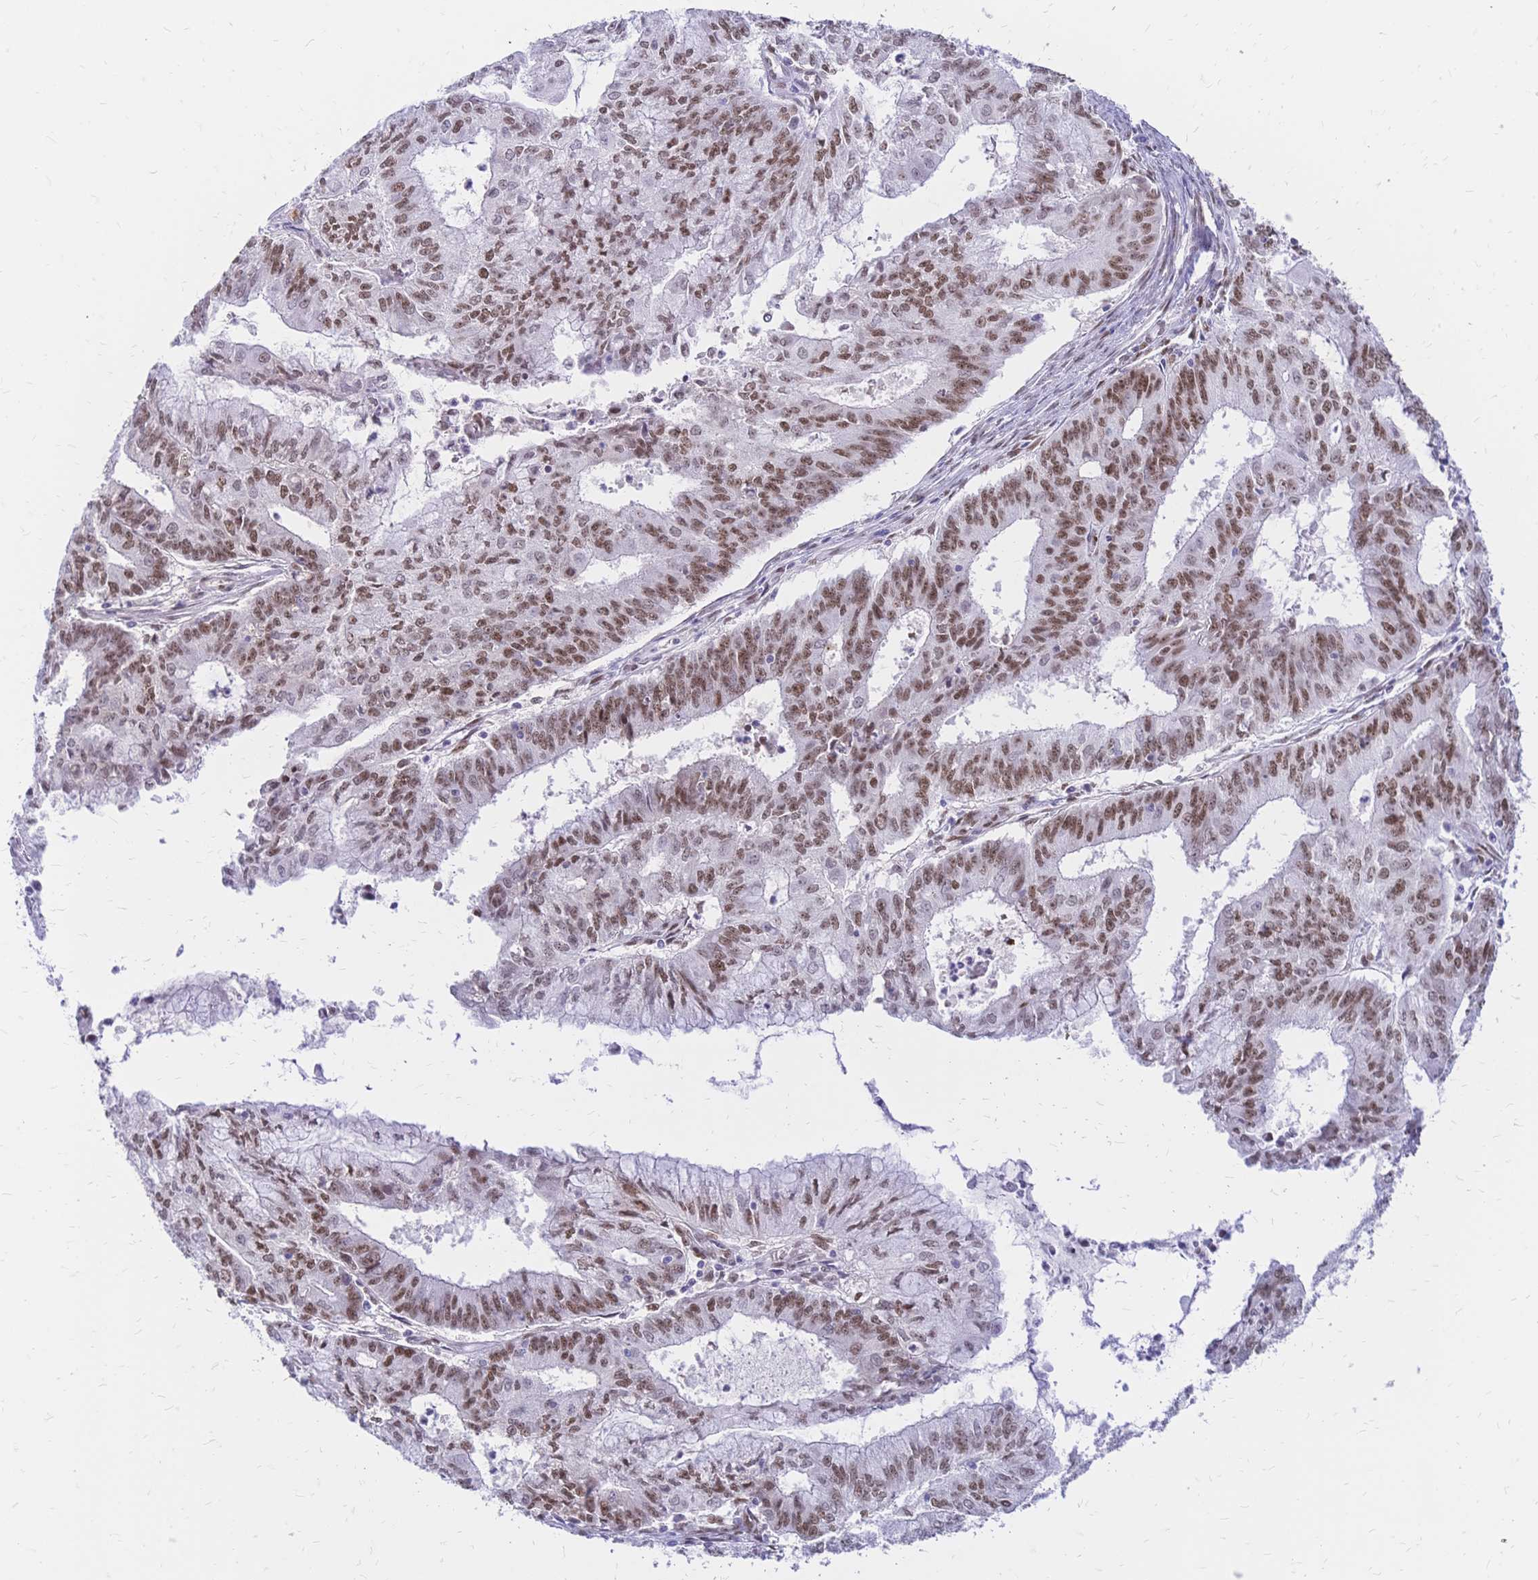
{"staining": {"intensity": "moderate", "quantity": ">75%", "location": "nuclear"}, "tissue": "endometrial cancer", "cell_type": "Tumor cells", "image_type": "cancer", "snomed": [{"axis": "morphology", "description": "Adenocarcinoma, NOS"}, {"axis": "topography", "description": "Endometrium"}], "caption": "Approximately >75% of tumor cells in human endometrial adenocarcinoma demonstrate moderate nuclear protein expression as visualized by brown immunohistochemical staining.", "gene": "NFIC", "patient": {"sex": "female", "age": 61}}